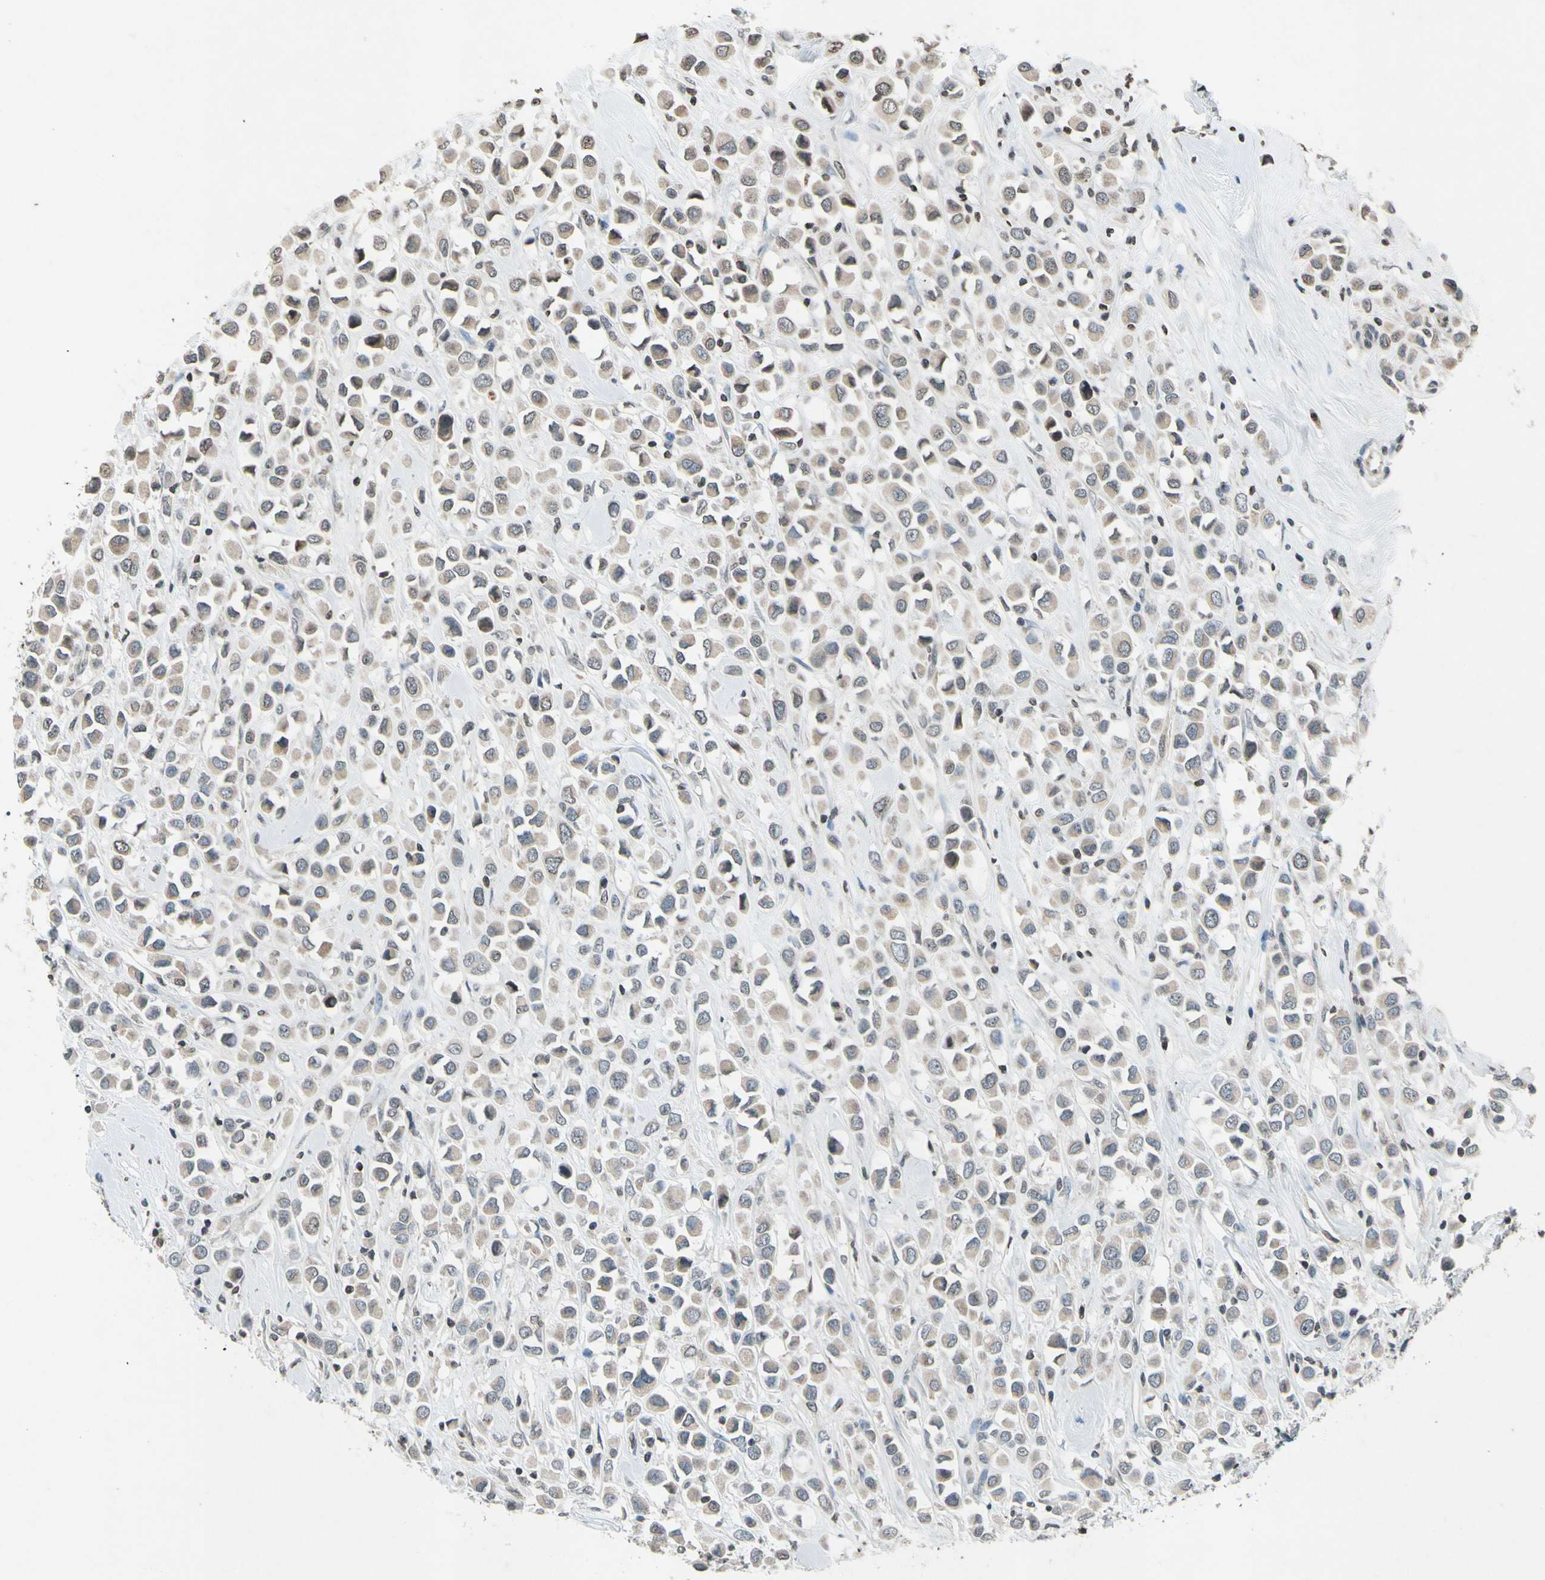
{"staining": {"intensity": "weak", "quantity": ">75%", "location": "cytoplasmic/membranous"}, "tissue": "breast cancer", "cell_type": "Tumor cells", "image_type": "cancer", "snomed": [{"axis": "morphology", "description": "Duct carcinoma"}, {"axis": "topography", "description": "Breast"}], "caption": "A brown stain highlights weak cytoplasmic/membranous positivity of a protein in human breast cancer tumor cells.", "gene": "CLDN11", "patient": {"sex": "female", "age": 61}}